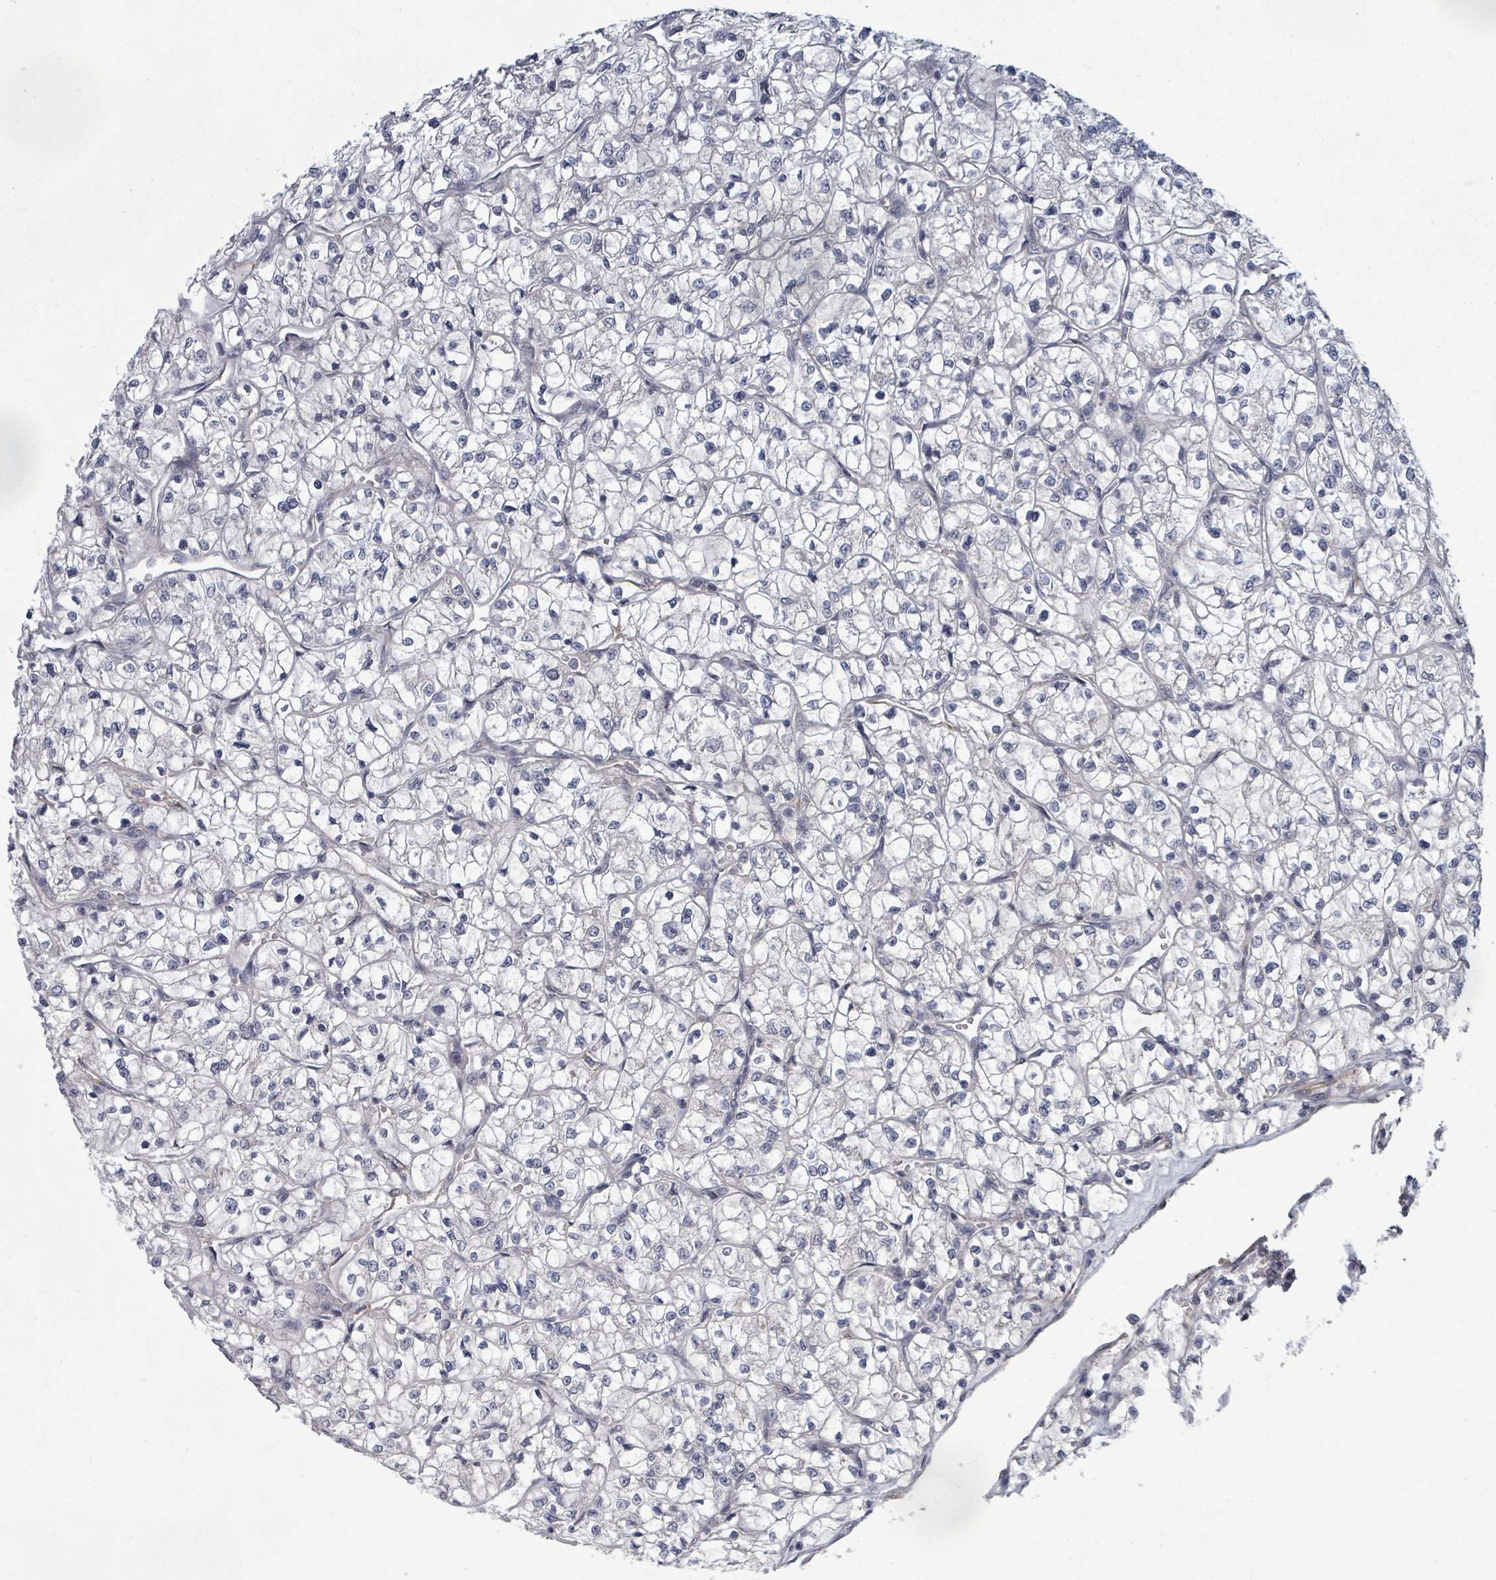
{"staining": {"intensity": "negative", "quantity": "none", "location": "none"}, "tissue": "renal cancer", "cell_type": "Tumor cells", "image_type": "cancer", "snomed": [{"axis": "morphology", "description": "Adenocarcinoma, NOS"}, {"axis": "topography", "description": "Kidney"}], "caption": "Tumor cells show no significant protein positivity in adenocarcinoma (renal).", "gene": "FKBP1A", "patient": {"sex": "female", "age": 64}}